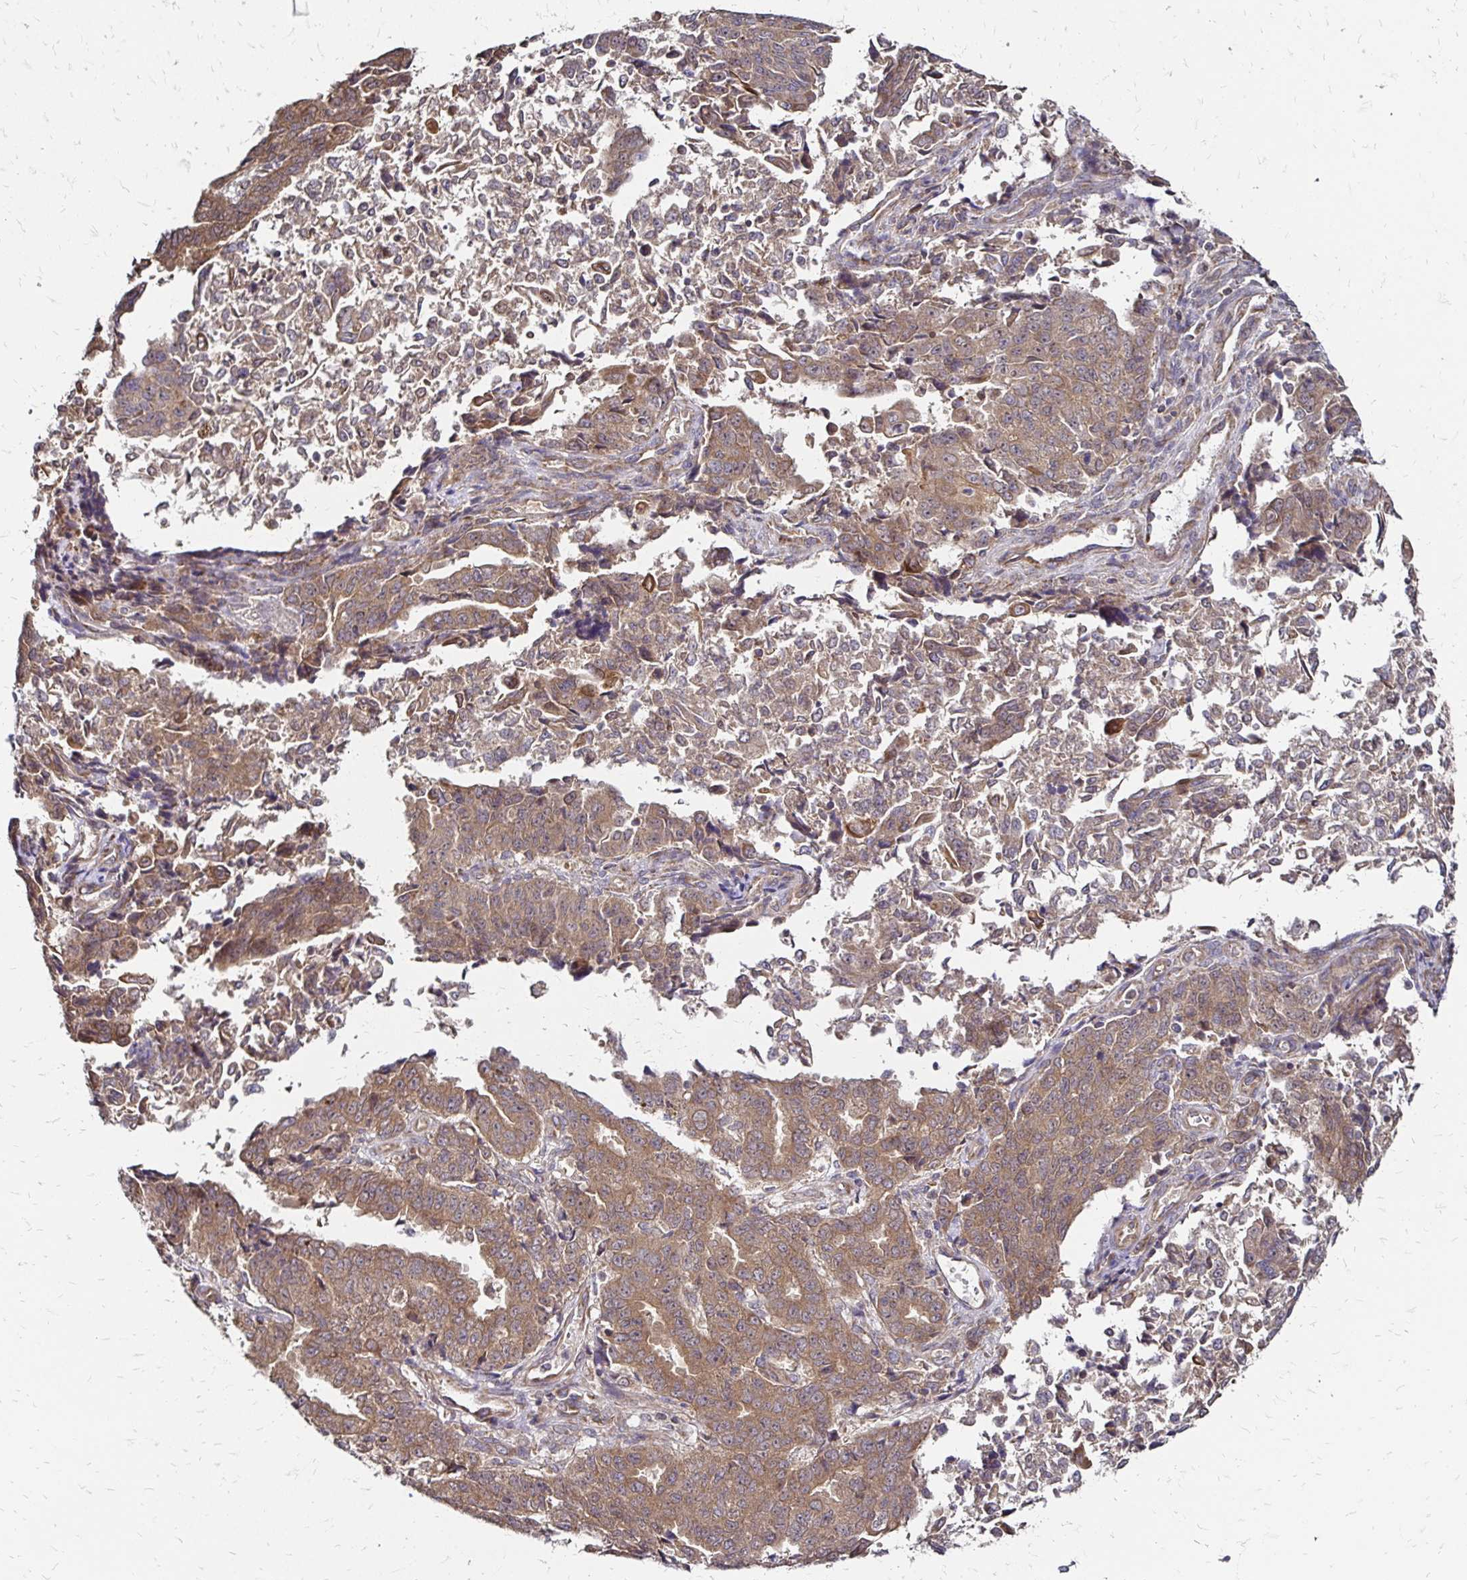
{"staining": {"intensity": "moderate", "quantity": ">75%", "location": "cytoplasmic/membranous"}, "tissue": "endometrial cancer", "cell_type": "Tumor cells", "image_type": "cancer", "snomed": [{"axis": "morphology", "description": "Adenocarcinoma, NOS"}, {"axis": "topography", "description": "Endometrium"}], "caption": "This image reveals IHC staining of adenocarcinoma (endometrial), with medium moderate cytoplasmic/membranous expression in approximately >75% of tumor cells.", "gene": "ZW10", "patient": {"sex": "female", "age": 50}}